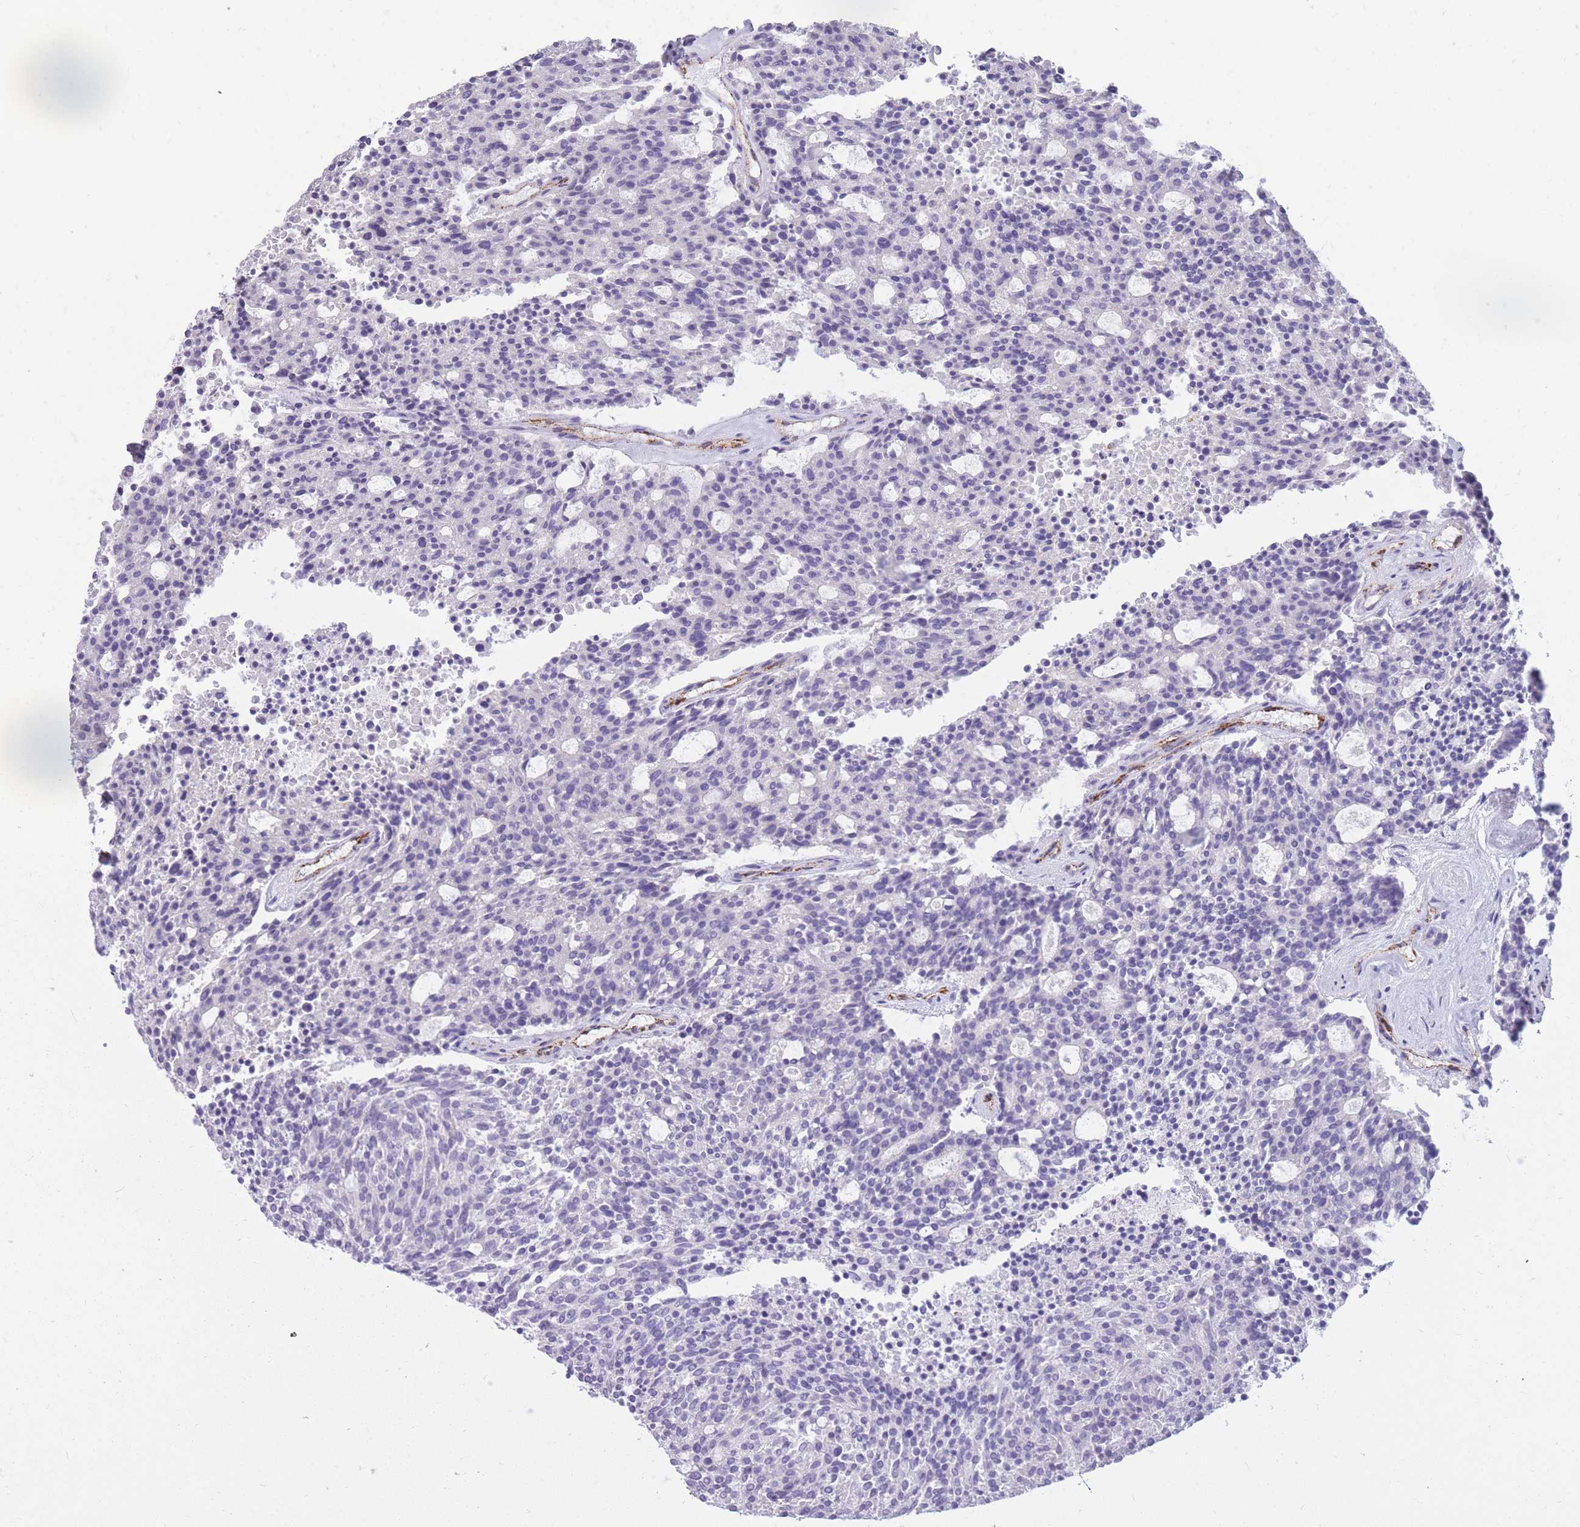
{"staining": {"intensity": "negative", "quantity": "none", "location": "none"}, "tissue": "carcinoid", "cell_type": "Tumor cells", "image_type": "cancer", "snomed": [{"axis": "morphology", "description": "Carcinoid, malignant, NOS"}, {"axis": "topography", "description": "Pancreas"}], "caption": "Tumor cells are negative for protein expression in human carcinoid (malignant).", "gene": "RNF170", "patient": {"sex": "female", "age": 54}}